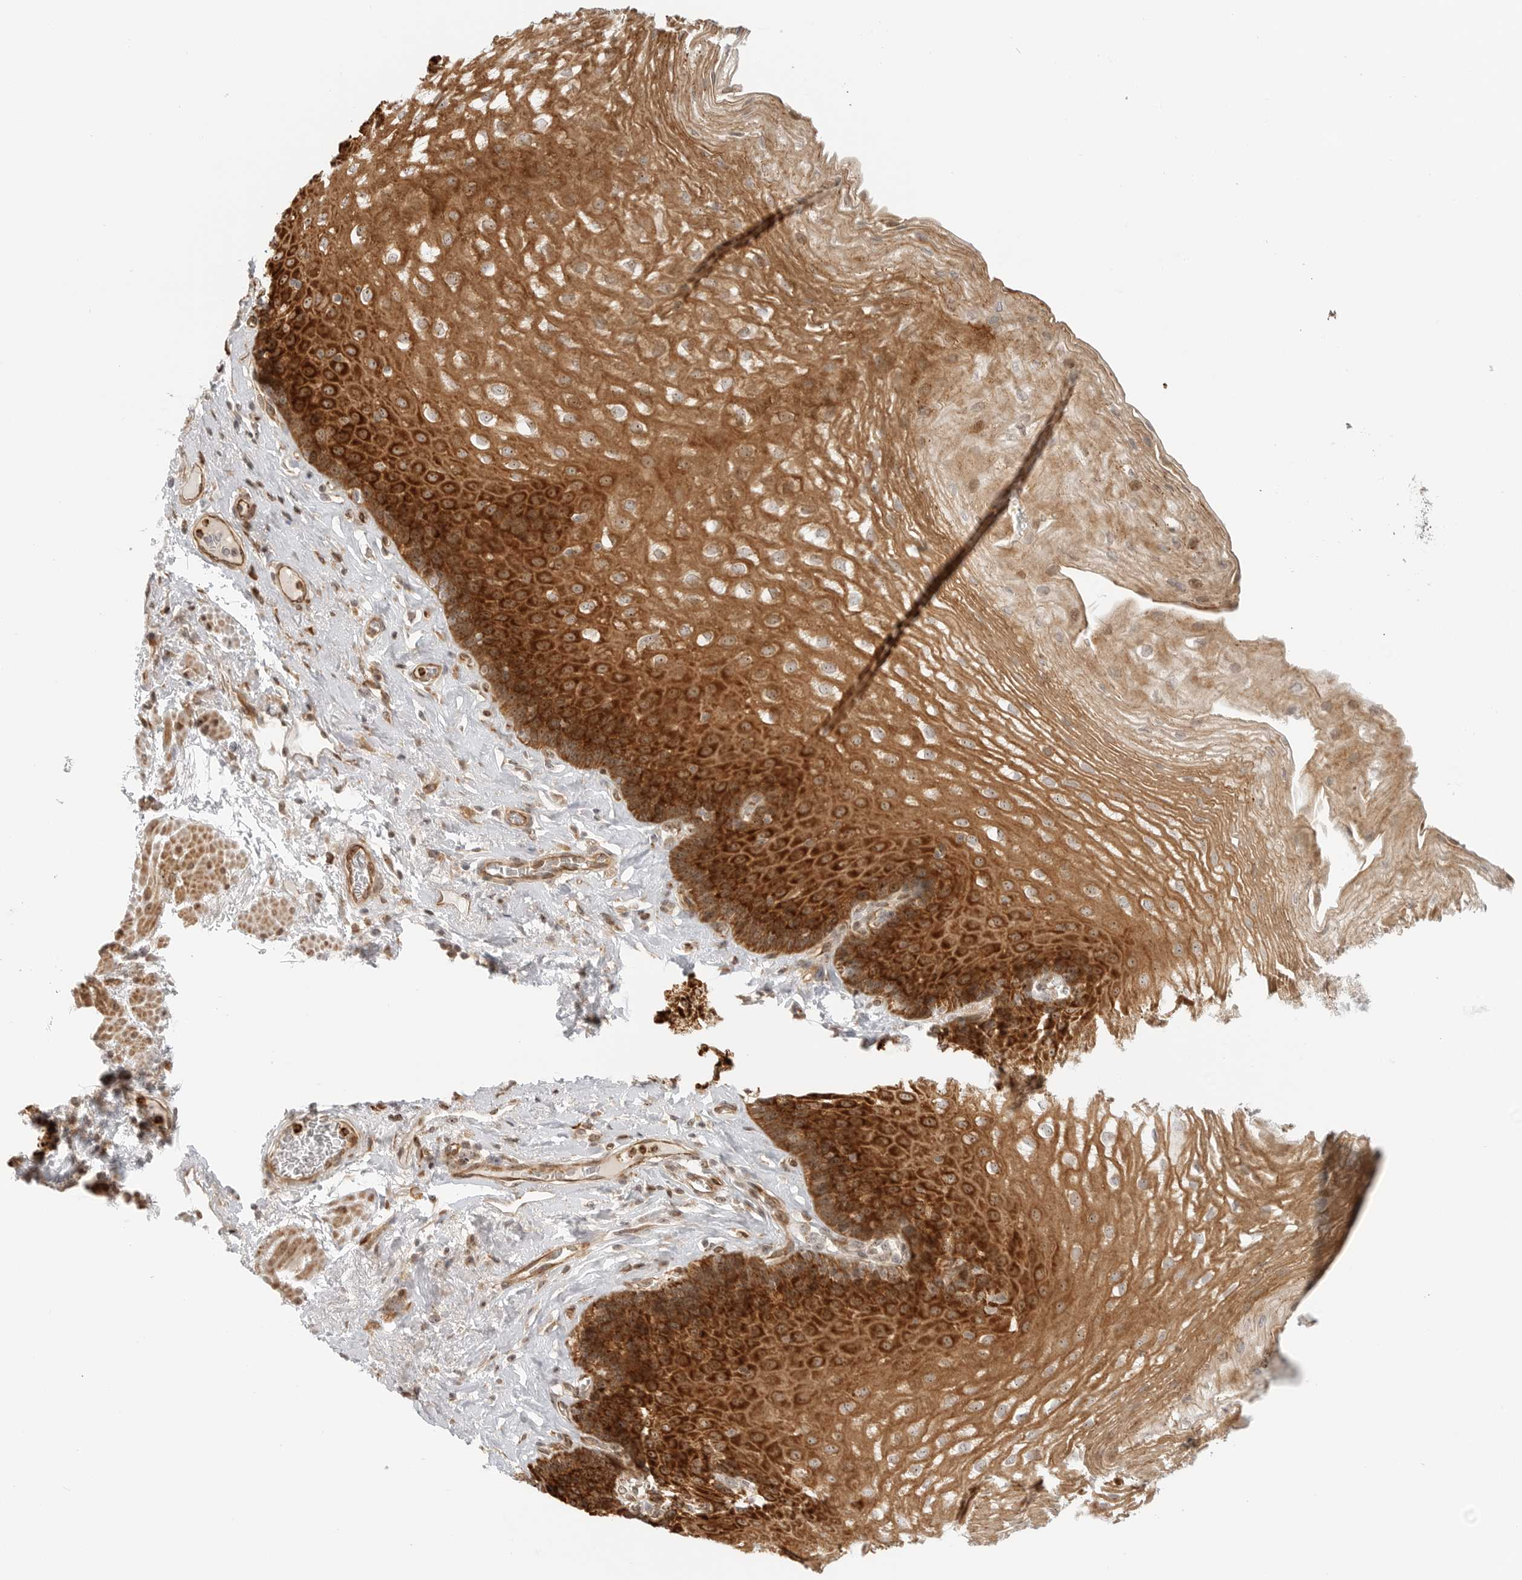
{"staining": {"intensity": "strong", "quantity": ">75%", "location": "cytoplasmic/membranous"}, "tissue": "esophagus", "cell_type": "Squamous epithelial cells", "image_type": "normal", "snomed": [{"axis": "morphology", "description": "Normal tissue, NOS"}, {"axis": "topography", "description": "Esophagus"}], "caption": "This image shows immunohistochemistry staining of unremarkable esophagus, with high strong cytoplasmic/membranous positivity in approximately >75% of squamous epithelial cells.", "gene": "DSCC1", "patient": {"sex": "female", "age": 66}}